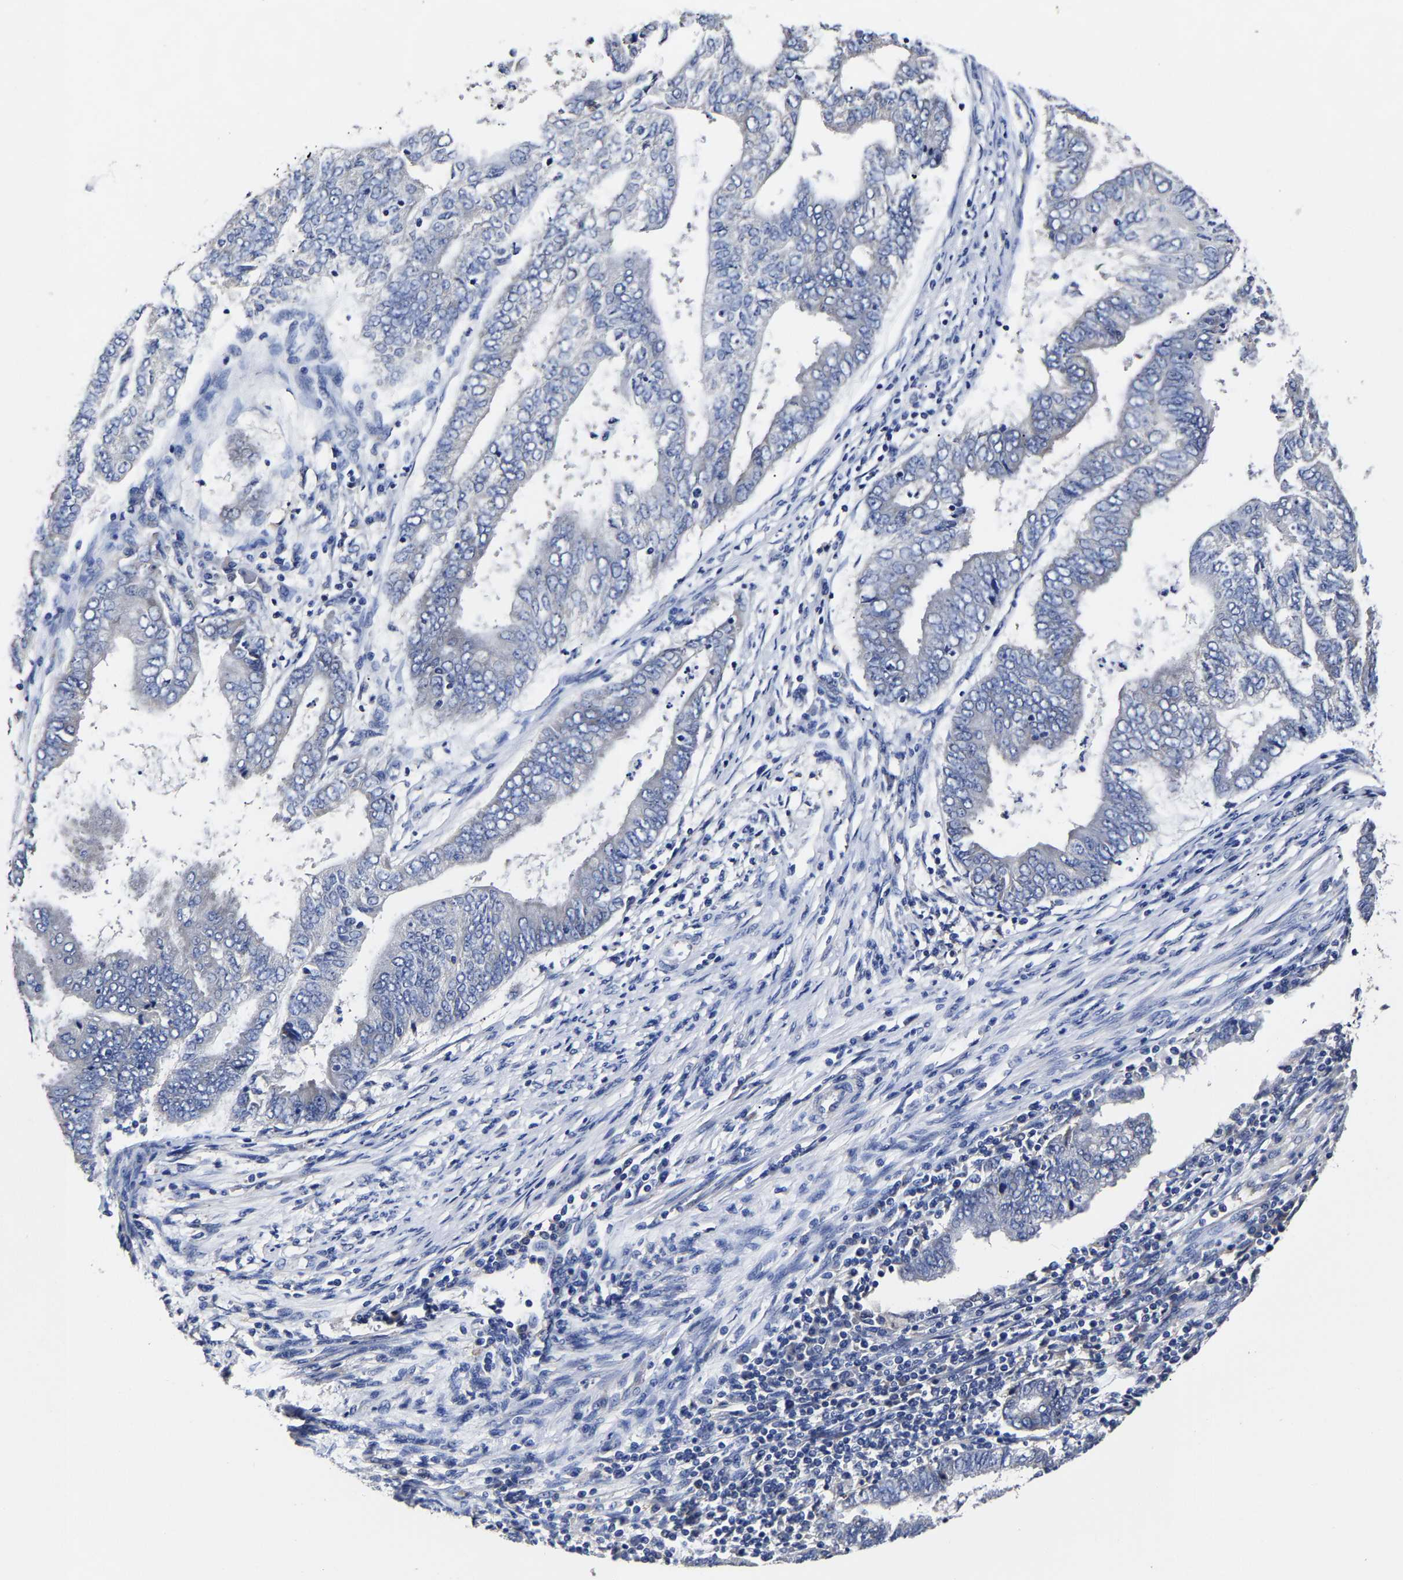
{"staining": {"intensity": "negative", "quantity": "none", "location": "none"}, "tissue": "endometrial cancer", "cell_type": "Tumor cells", "image_type": "cancer", "snomed": [{"axis": "morphology", "description": "Polyp, NOS"}, {"axis": "morphology", "description": "Adenocarcinoma, NOS"}, {"axis": "morphology", "description": "Adenoma, NOS"}, {"axis": "topography", "description": "Endometrium"}], "caption": "The histopathology image shows no significant staining in tumor cells of endometrial cancer (adenocarcinoma).", "gene": "AASS", "patient": {"sex": "female", "age": 79}}